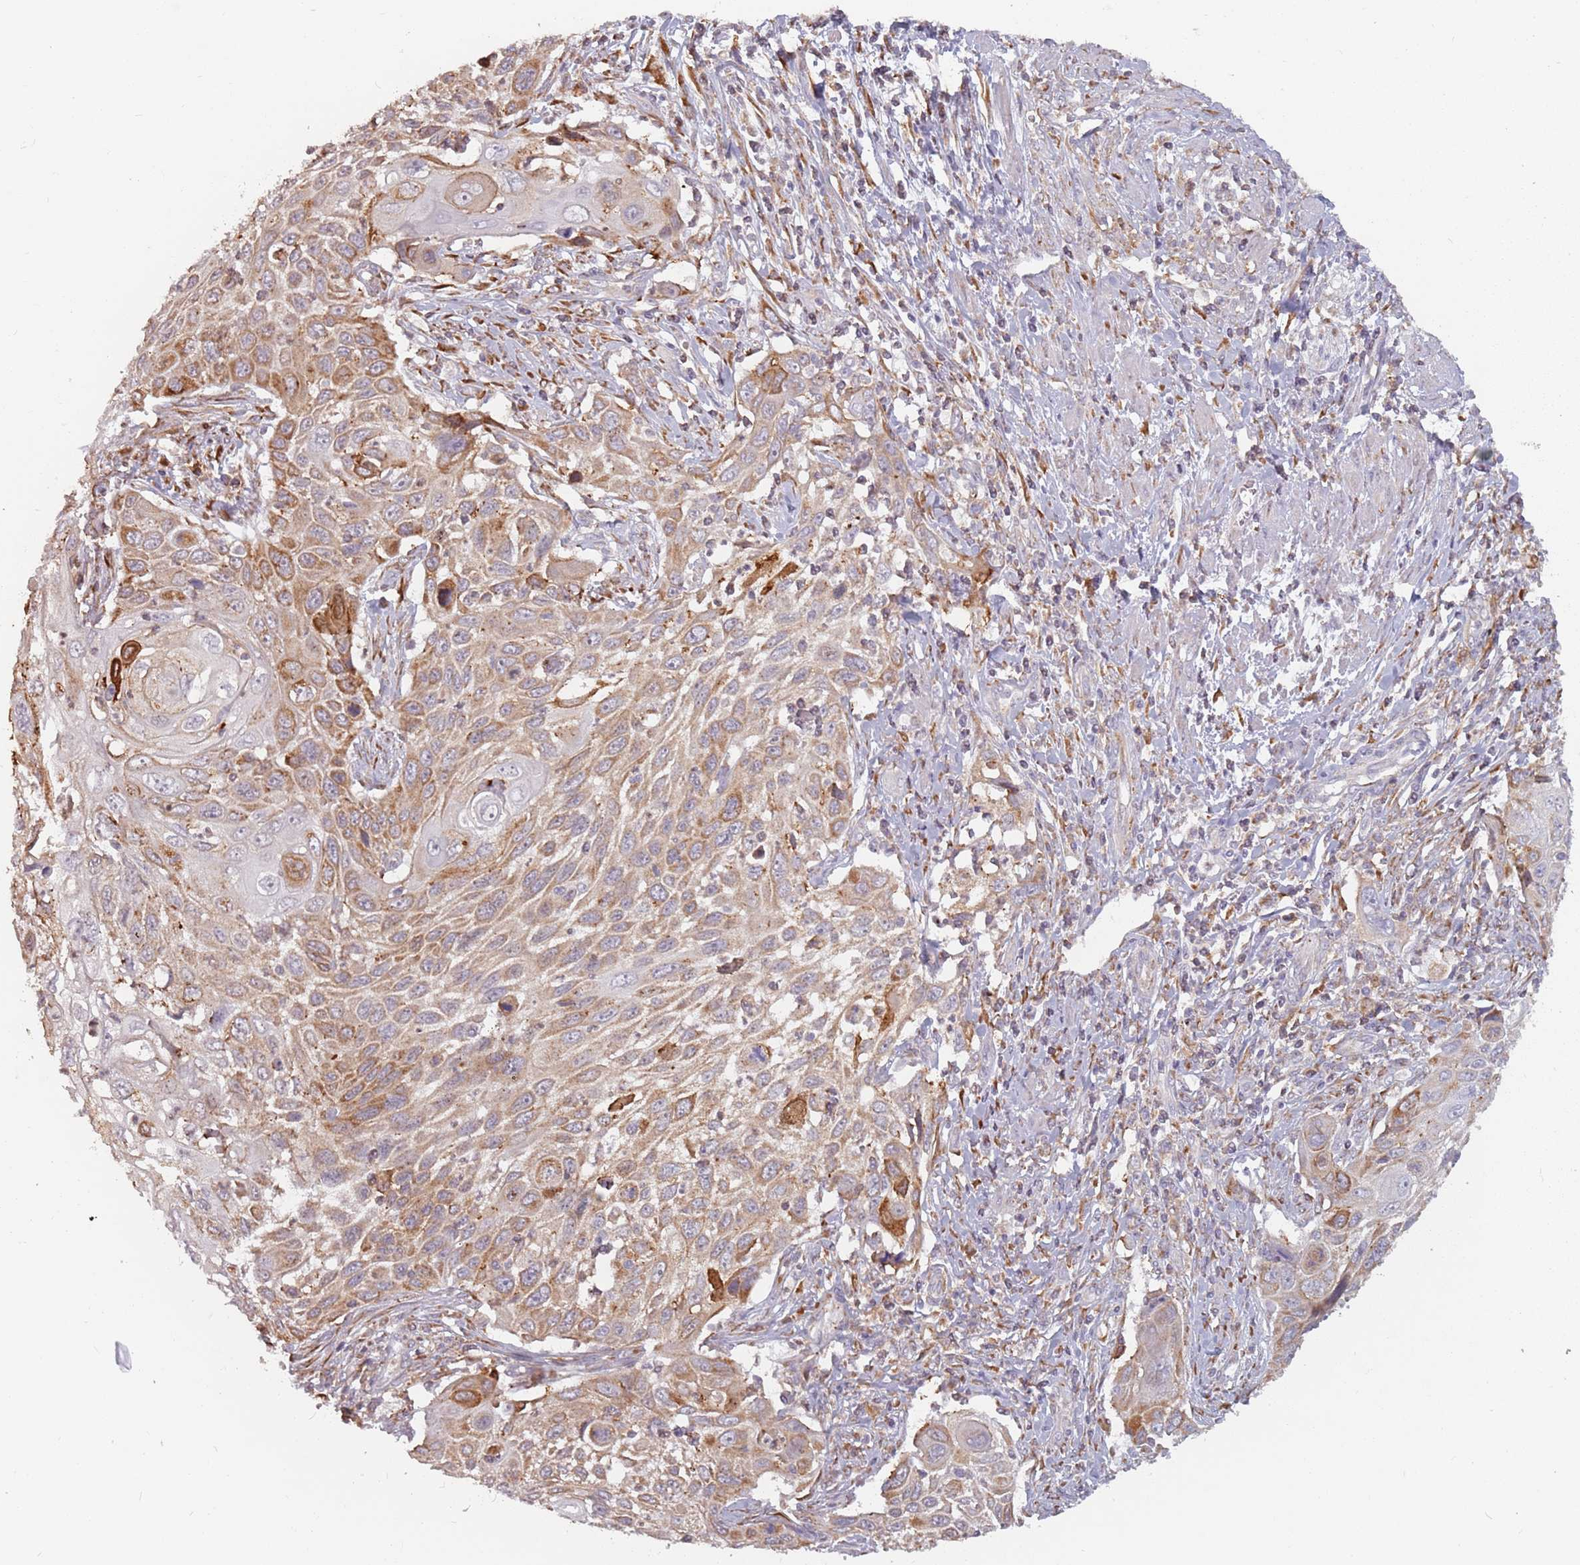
{"staining": {"intensity": "moderate", "quantity": ">75%", "location": "cytoplasmic/membranous"}, "tissue": "cervical cancer", "cell_type": "Tumor cells", "image_type": "cancer", "snomed": [{"axis": "morphology", "description": "Squamous cell carcinoma, NOS"}, {"axis": "topography", "description": "Cervix"}], "caption": "Human cervical cancer (squamous cell carcinoma) stained for a protein (brown) displays moderate cytoplasmic/membranous positive positivity in about >75% of tumor cells.", "gene": "RPS9", "patient": {"sex": "female", "age": 70}}